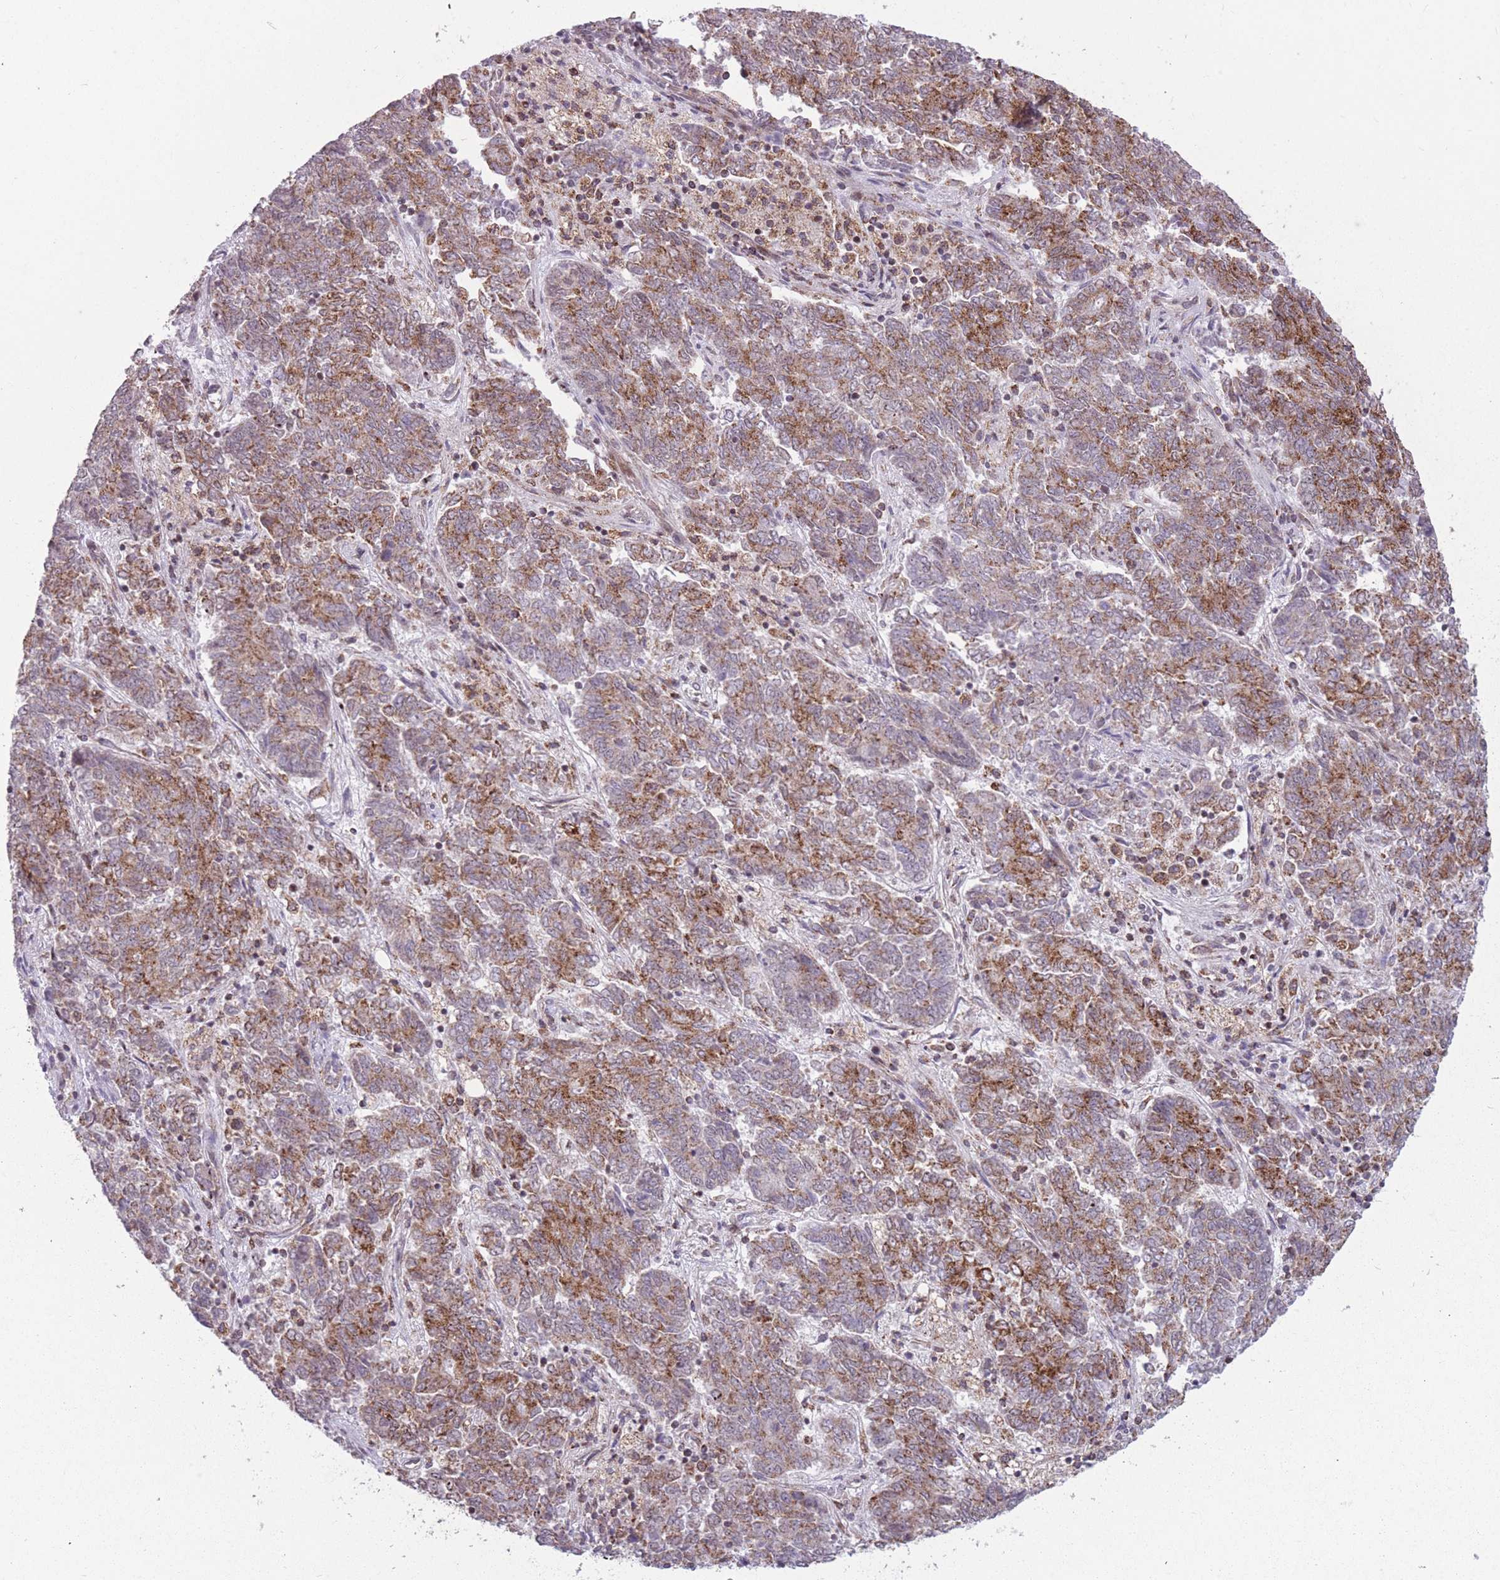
{"staining": {"intensity": "moderate", "quantity": ">75%", "location": "cytoplasmic/membranous"}, "tissue": "endometrial cancer", "cell_type": "Tumor cells", "image_type": "cancer", "snomed": [{"axis": "morphology", "description": "Adenocarcinoma, NOS"}, {"axis": "topography", "description": "Endometrium"}], "caption": "Human endometrial adenocarcinoma stained with a brown dye shows moderate cytoplasmic/membranous positive staining in about >75% of tumor cells.", "gene": "DPYSL4", "patient": {"sex": "female", "age": 80}}